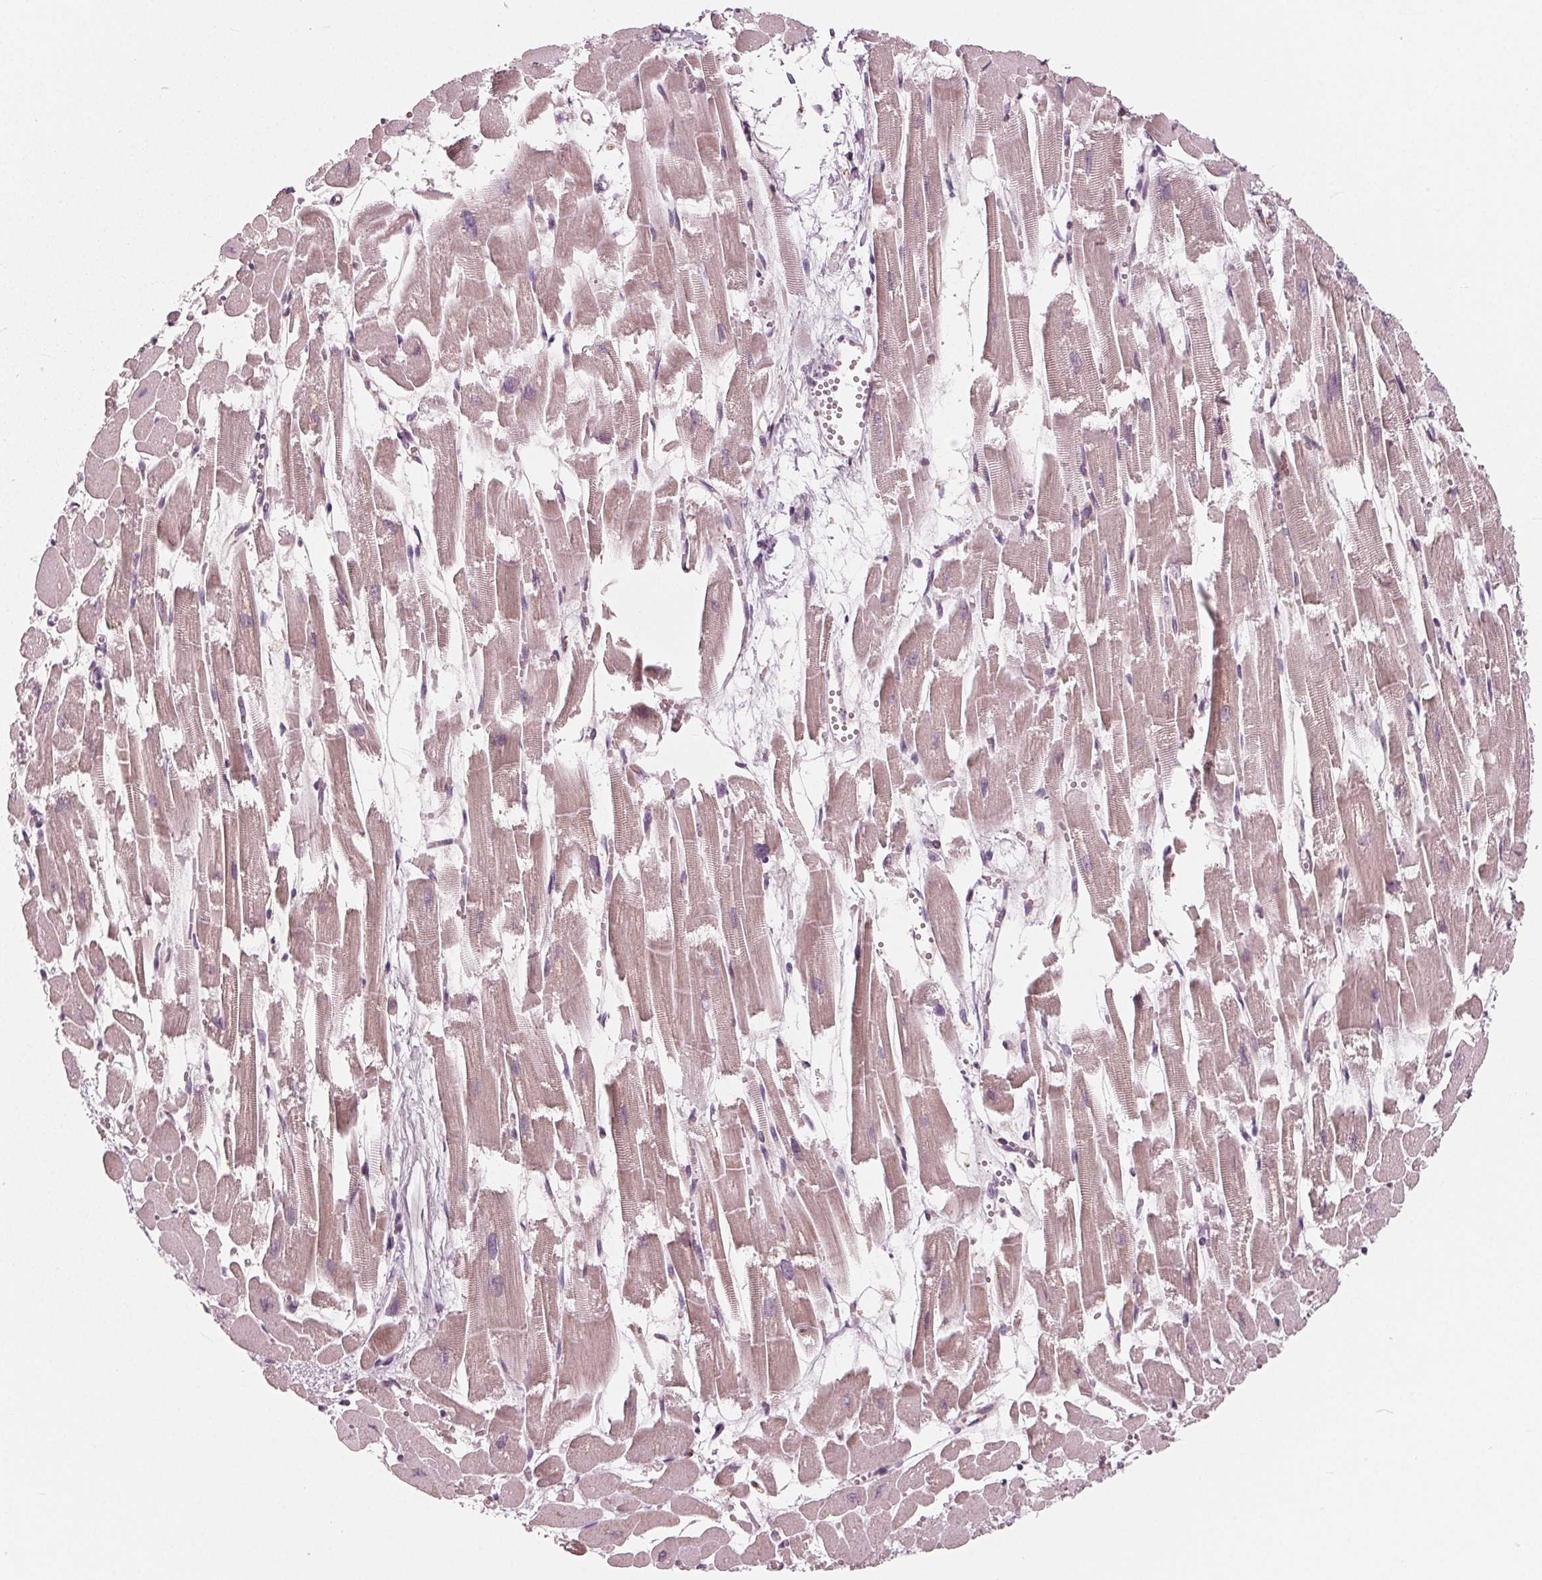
{"staining": {"intensity": "weak", "quantity": "<25%", "location": "cytoplasmic/membranous"}, "tissue": "heart muscle", "cell_type": "Cardiomyocytes", "image_type": "normal", "snomed": [{"axis": "morphology", "description": "Normal tissue, NOS"}, {"axis": "topography", "description": "Heart"}], "caption": "A high-resolution histopathology image shows immunohistochemistry staining of benign heart muscle, which exhibits no significant positivity in cardiomyocytes.", "gene": "DCAF4L2", "patient": {"sex": "female", "age": 52}}